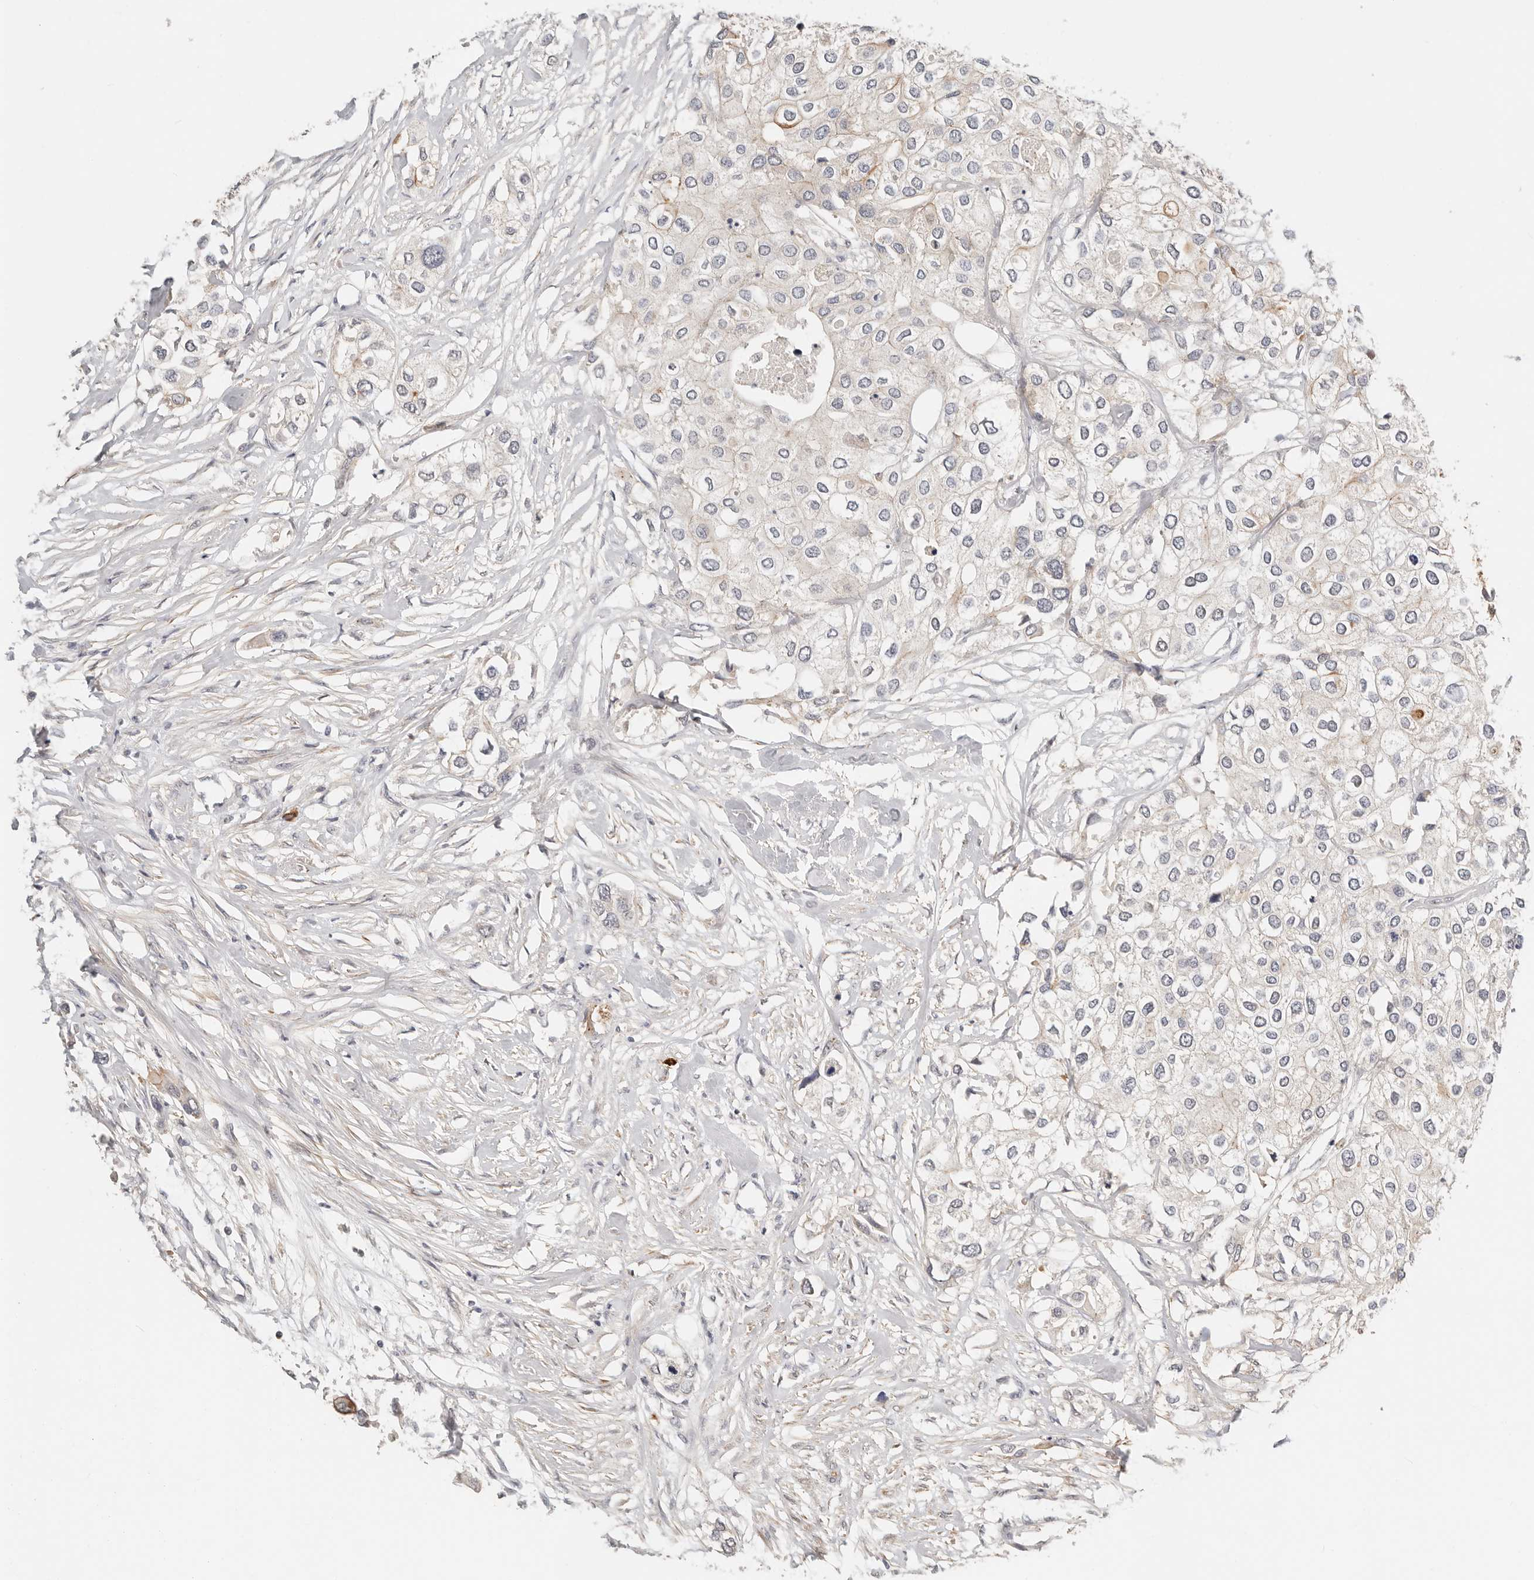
{"staining": {"intensity": "weak", "quantity": "<25%", "location": "cytoplasmic/membranous"}, "tissue": "urothelial cancer", "cell_type": "Tumor cells", "image_type": "cancer", "snomed": [{"axis": "morphology", "description": "Urothelial carcinoma, High grade"}, {"axis": "topography", "description": "Urinary bladder"}], "caption": "The micrograph displays no staining of tumor cells in urothelial cancer.", "gene": "ZRANB1", "patient": {"sex": "male", "age": 64}}